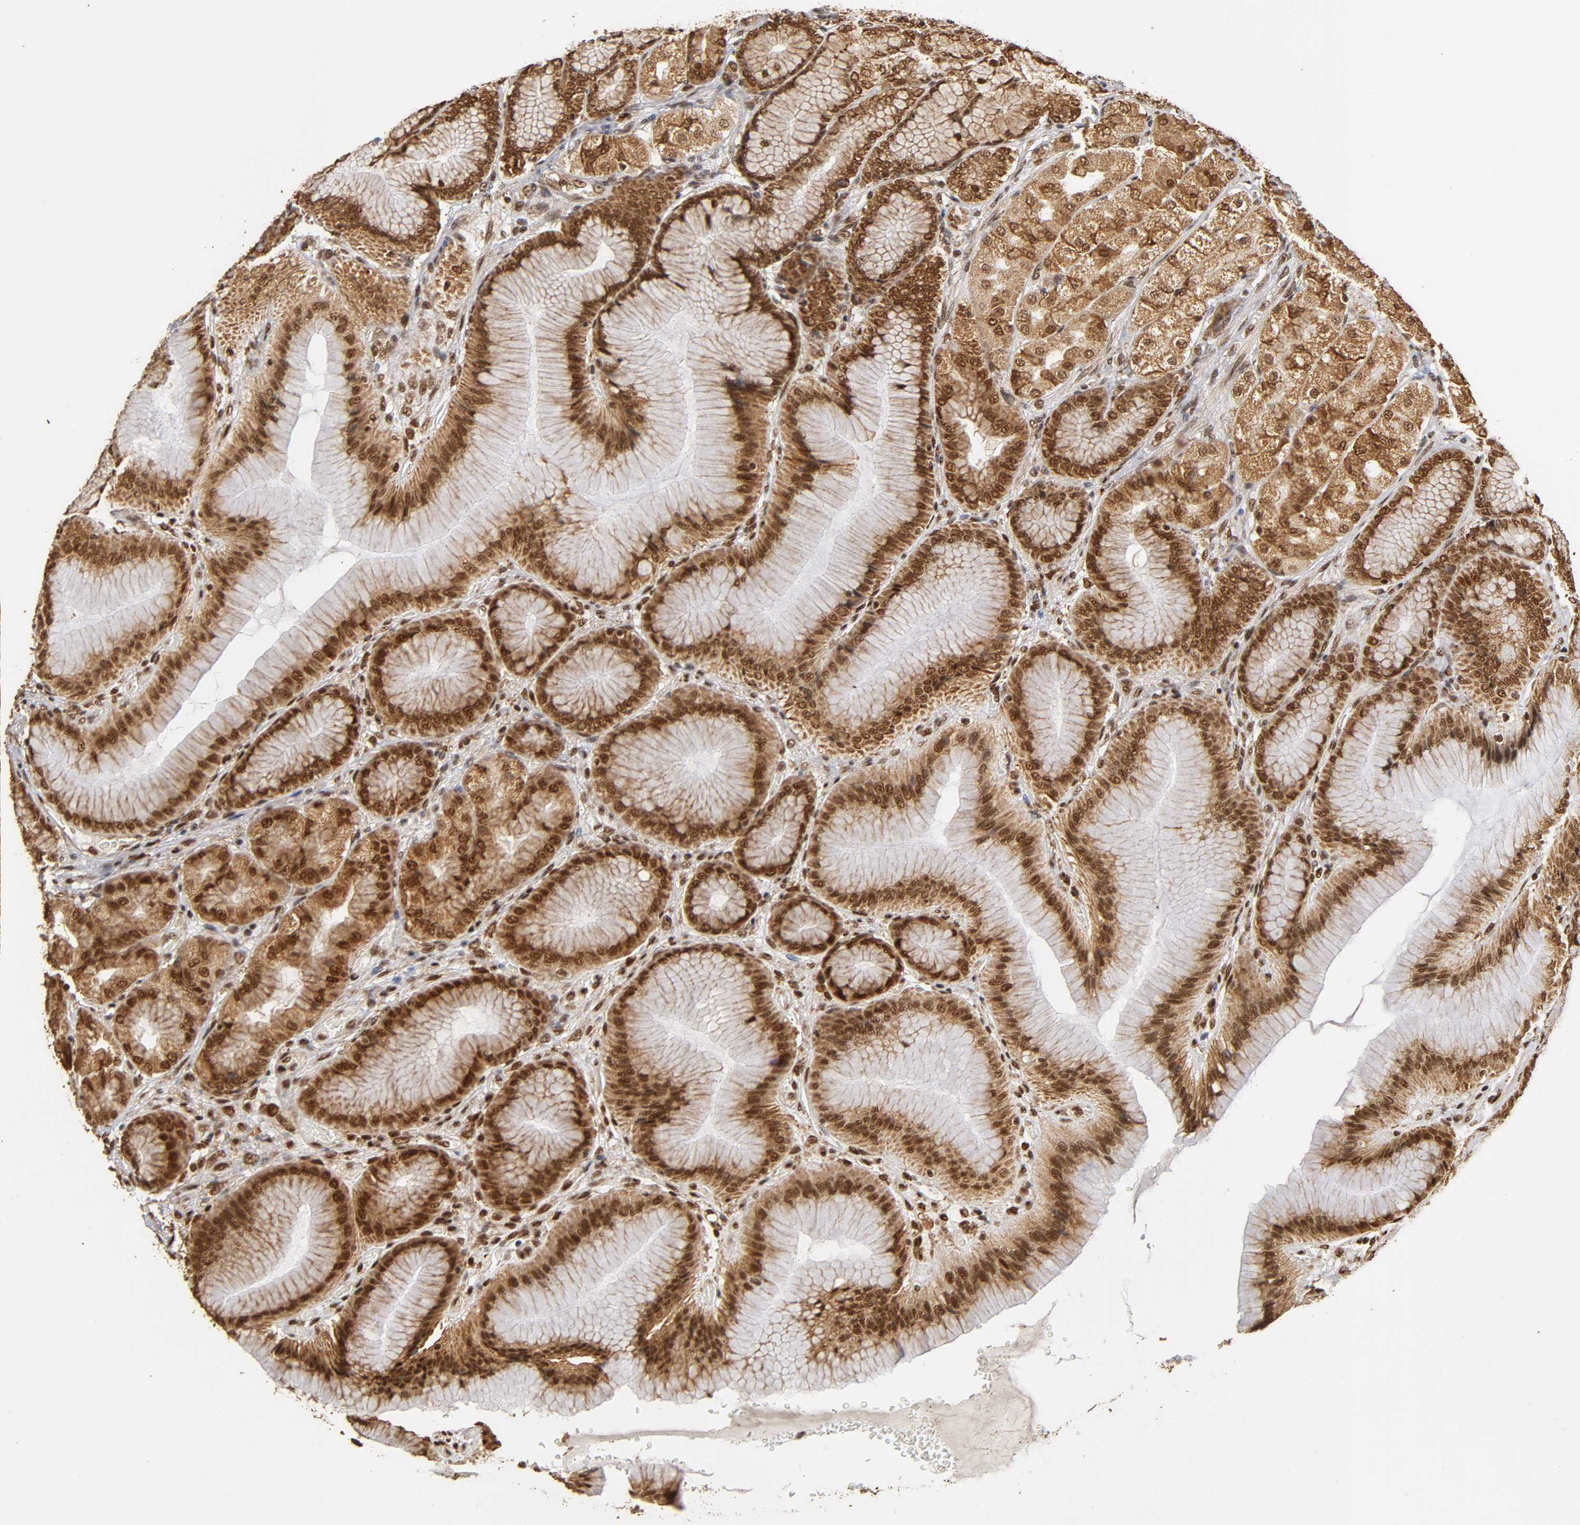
{"staining": {"intensity": "strong", "quantity": ">75%", "location": "cytoplasmic/membranous,nuclear"}, "tissue": "stomach", "cell_type": "Glandular cells", "image_type": "normal", "snomed": [{"axis": "morphology", "description": "Normal tissue, NOS"}, {"axis": "morphology", "description": "Adenocarcinoma, NOS"}, {"axis": "topography", "description": "Stomach"}, {"axis": "topography", "description": "Stomach, lower"}], "caption": "High-magnification brightfield microscopy of benign stomach stained with DAB (brown) and counterstained with hematoxylin (blue). glandular cells exhibit strong cytoplasmic/membranous,nuclear expression is appreciated in approximately>75% of cells. The protein is shown in brown color, while the nuclei are stained blue.", "gene": "RNF122", "patient": {"sex": "female", "age": 65}}